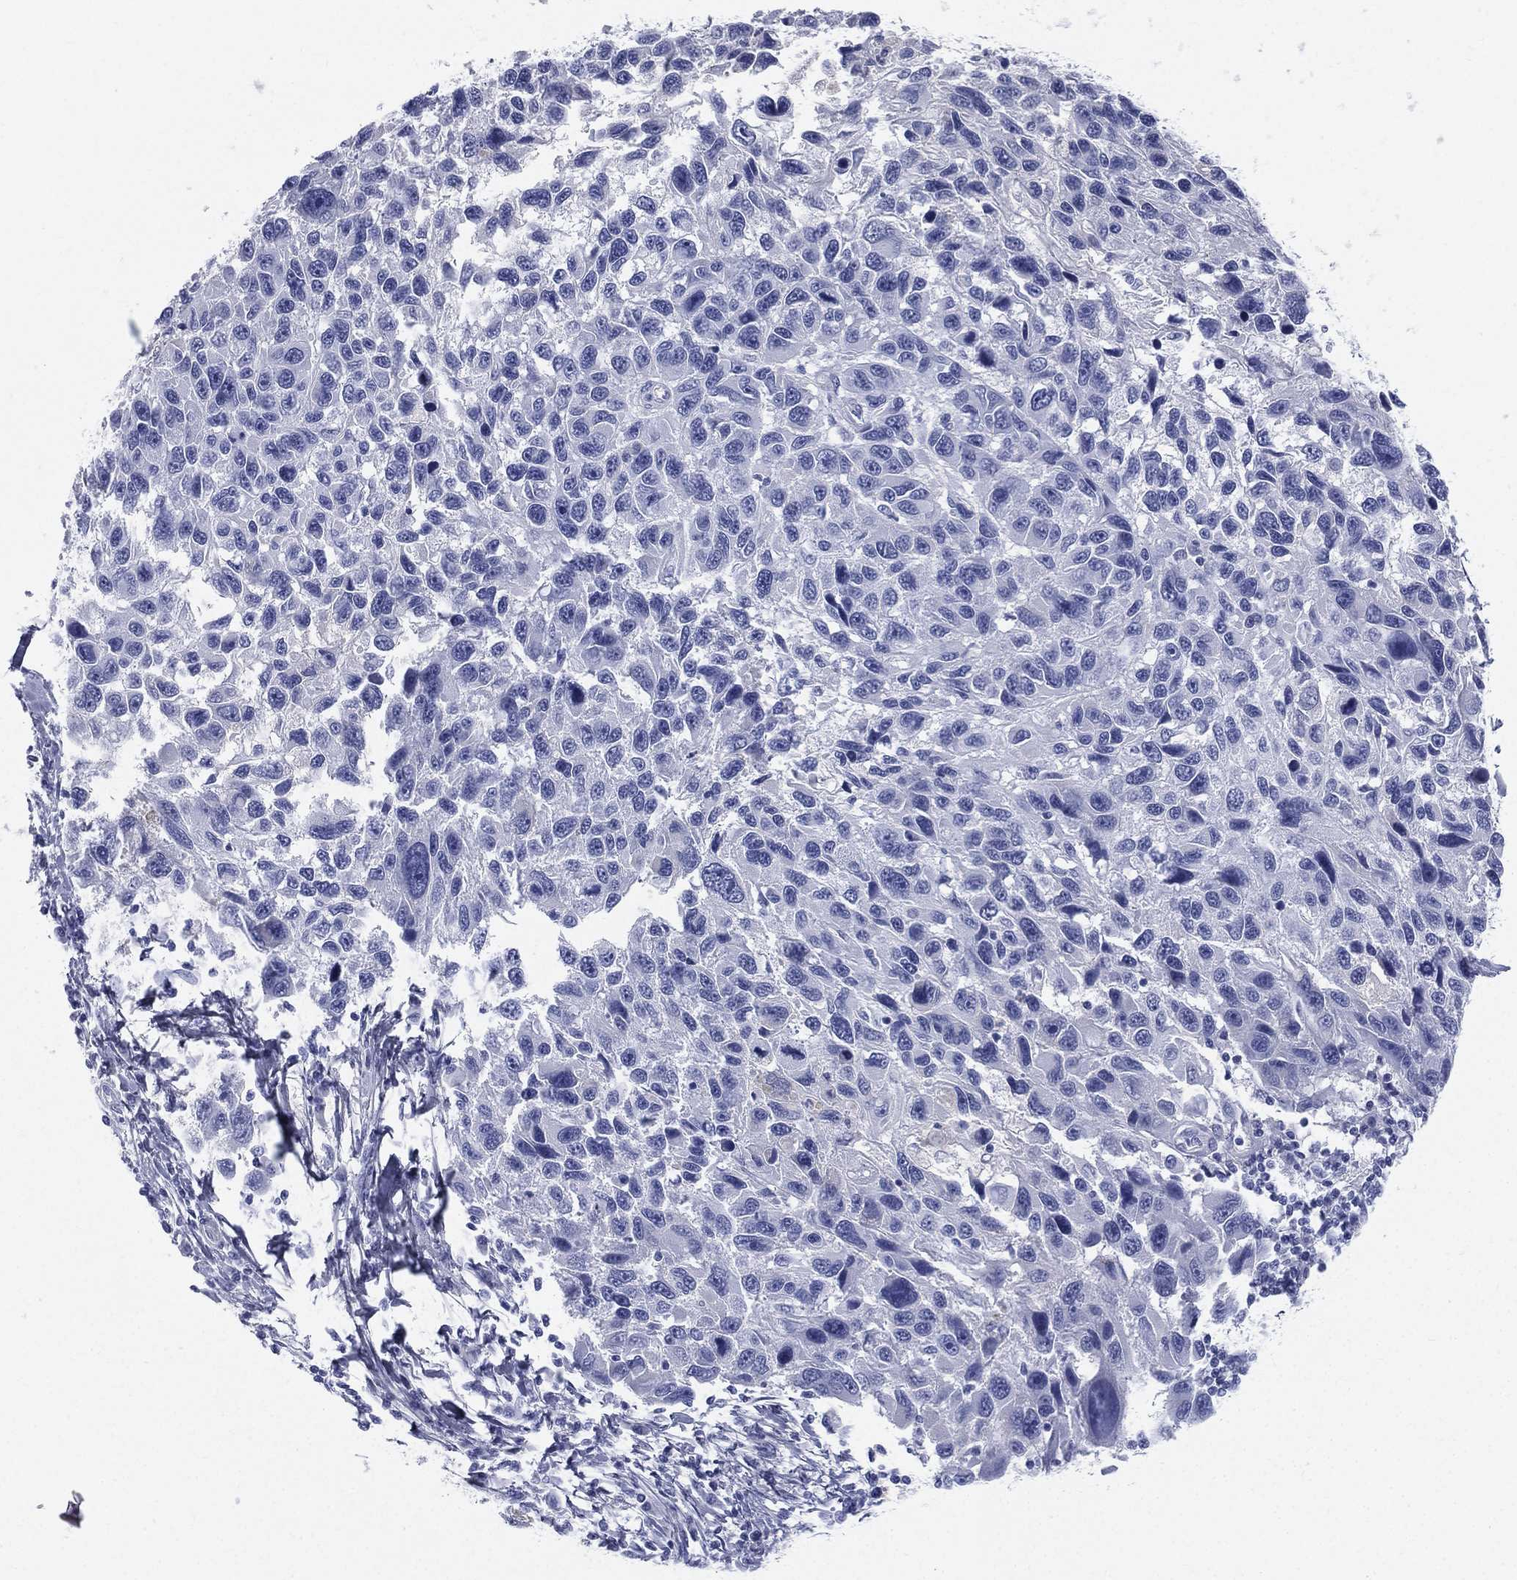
{"staining": {"intensity": "negative", "quantity": "none", "location": "none"}, "tissue": "melanoma", "cell_type": "Tumor cells", "image_type": "cancer", "snomed": [{"axis": "morphology", "description": "Malignant melanoma, NOS"}, {"axis": "topography", "description": "Skin"}], "caption": "IHC histopathology image of human melanoma stained for a protein (brown), which demonstrates no positivity in tumor cells.", "gene": "HP", "patient": {"sex": "male", "age": 53}}